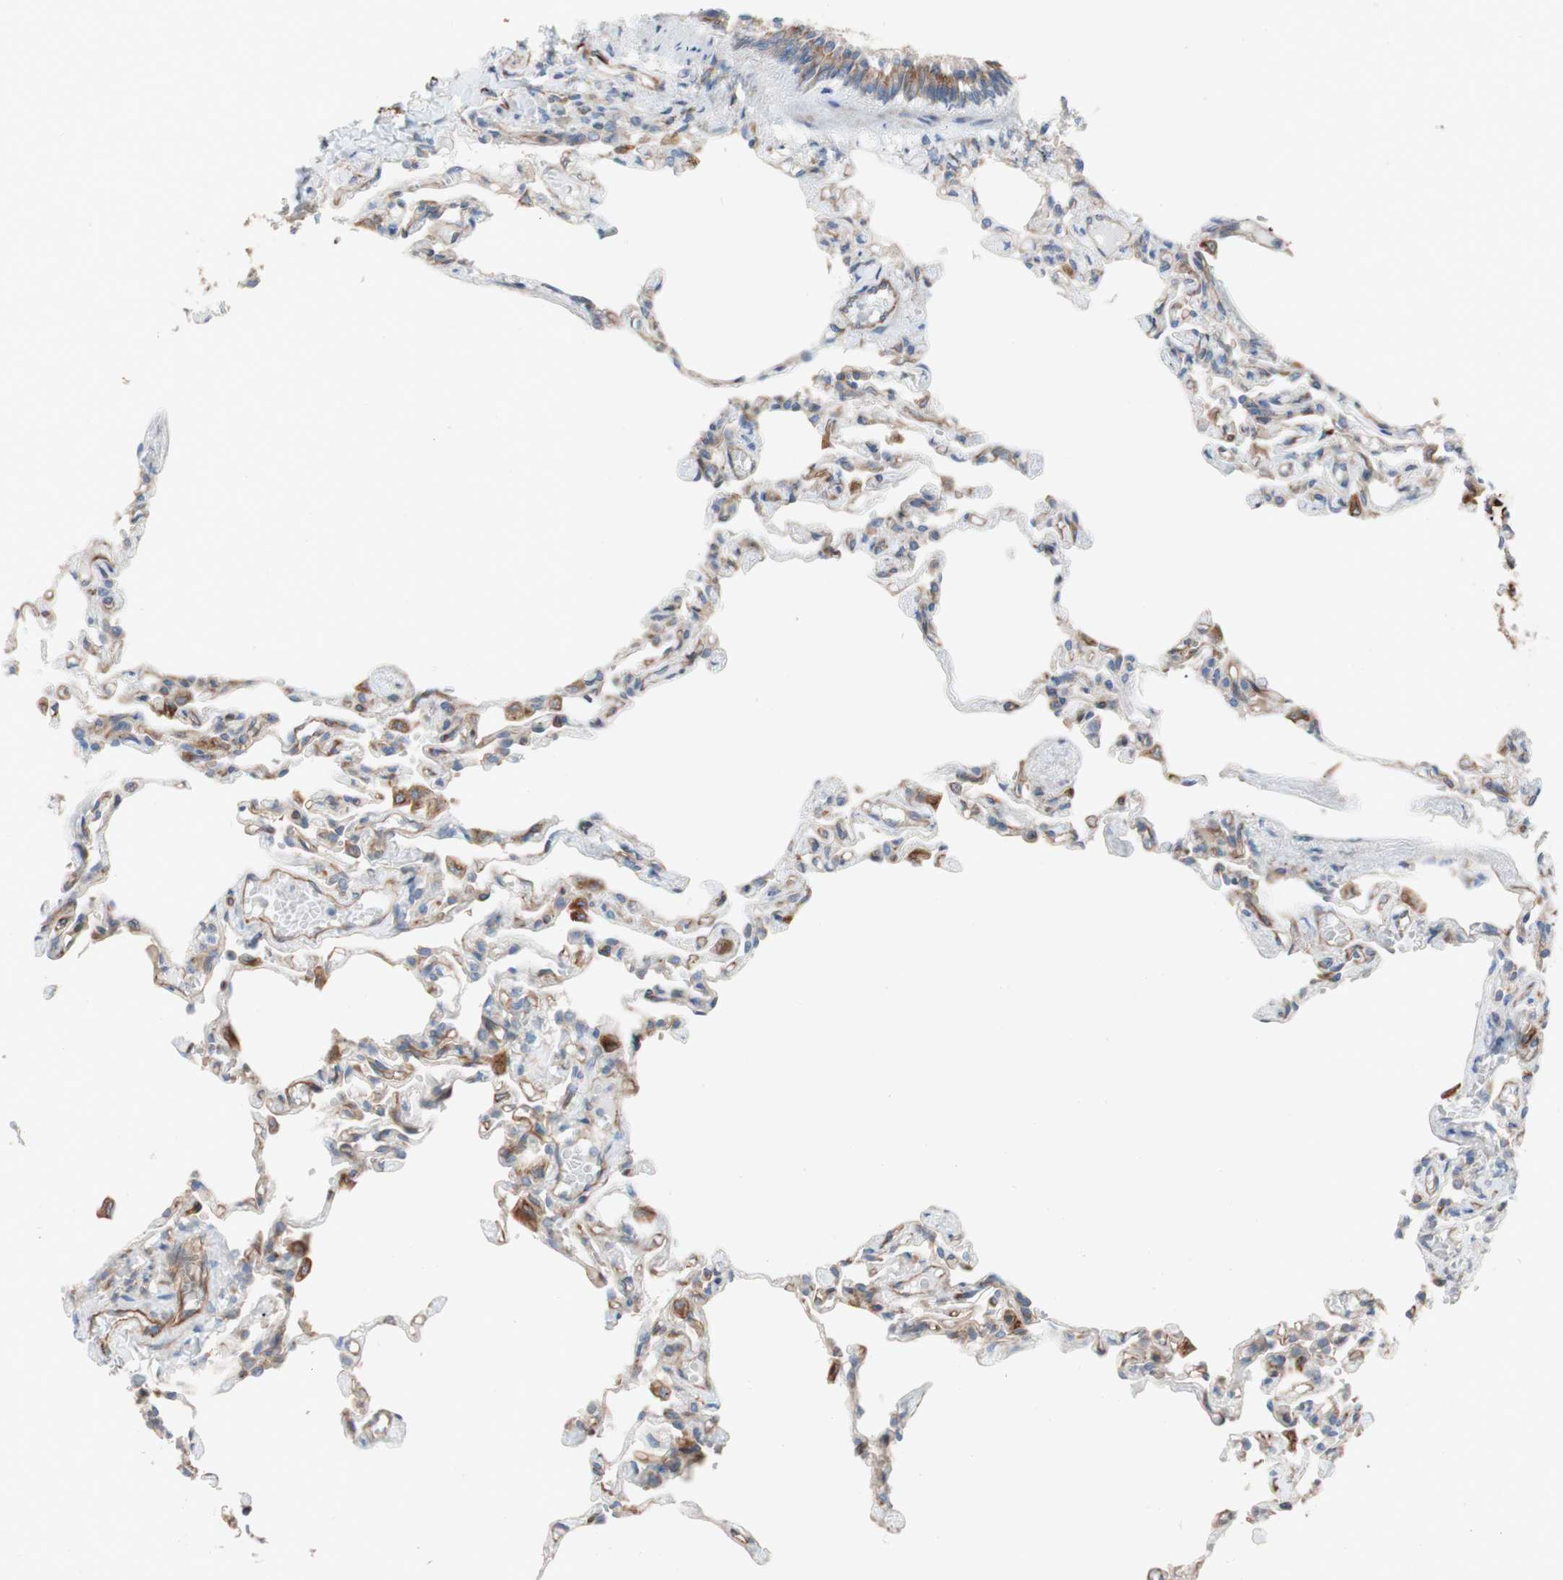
{"staining": {"intensity": "moderate", "quantity": ">75%", "location": "cytoplasmic/membranous"}, "tissue": "lung", "cell_type": "Alveolar cells", "image_type": "normal", "snomed": [{"axis": "morphology", "description": "Normal tissue, NOS"}, {"axis": "topography", "description": "Lung"}], "caption": "Immunohistochemical staining of unremarkable lung reveals medium levels of moderate cytoplasmic/membranous positivity in approximately >75% of alveolar cells.", "gene": "C1orf43", "patient": {"sex": "male", "age": 21}}